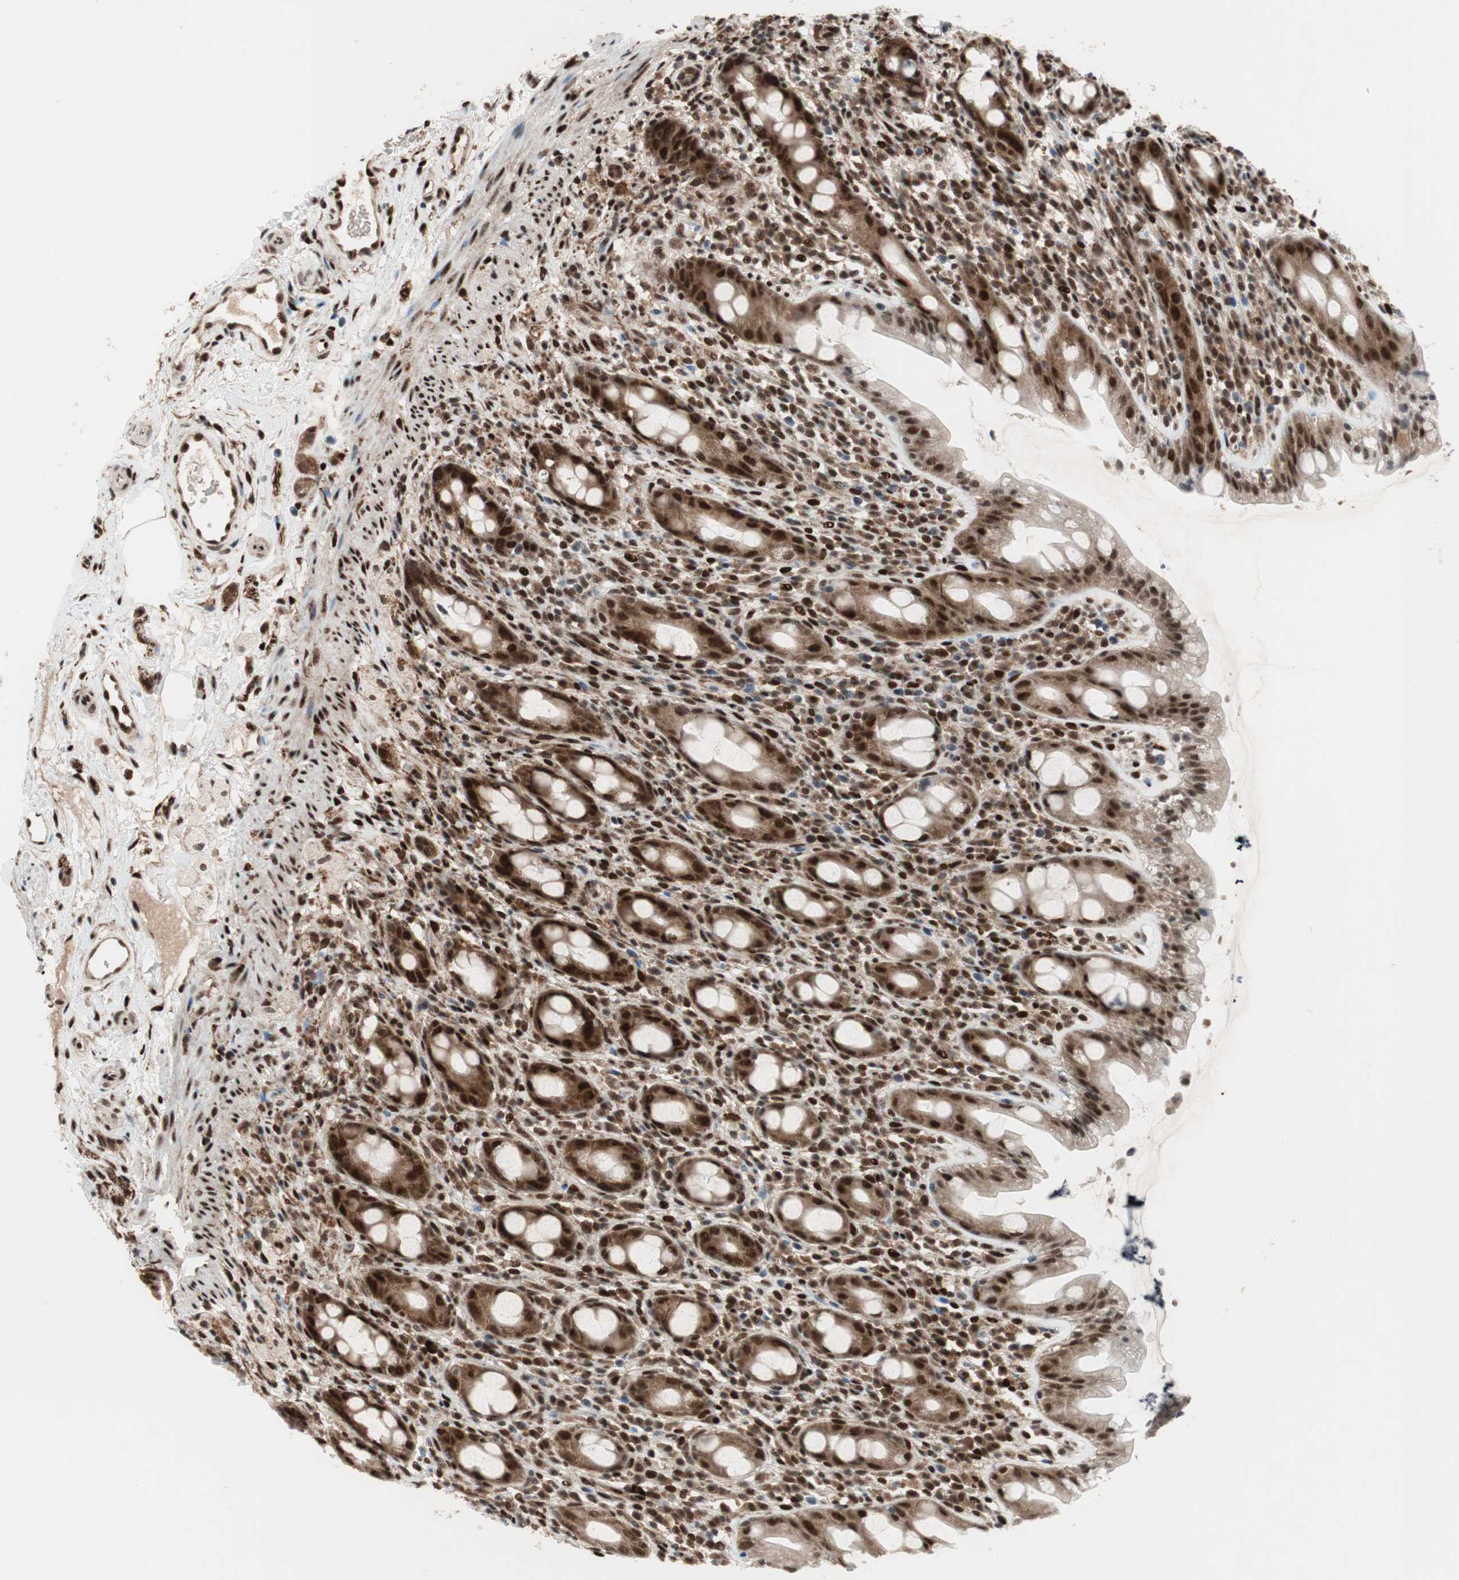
{"staining": {"intensity": "strong", "quantity": ">75%", "location": "nuclear"}, "tissue": "rectum", "cell_type": "Glandular cells", "image_type": "normal", "snomed": [{"axis": "morphology", "description": "Normal tissue, NOS"}, {"axis": "topography", "description": "Rectum"}], "caption": "Rectum stained with immunohistochemistry (IHC) exhibits strong nuclear positivity in about >75% of glandular cells.", "gene": "TCF12", "patient": {"sex": "male", "age": 44}}